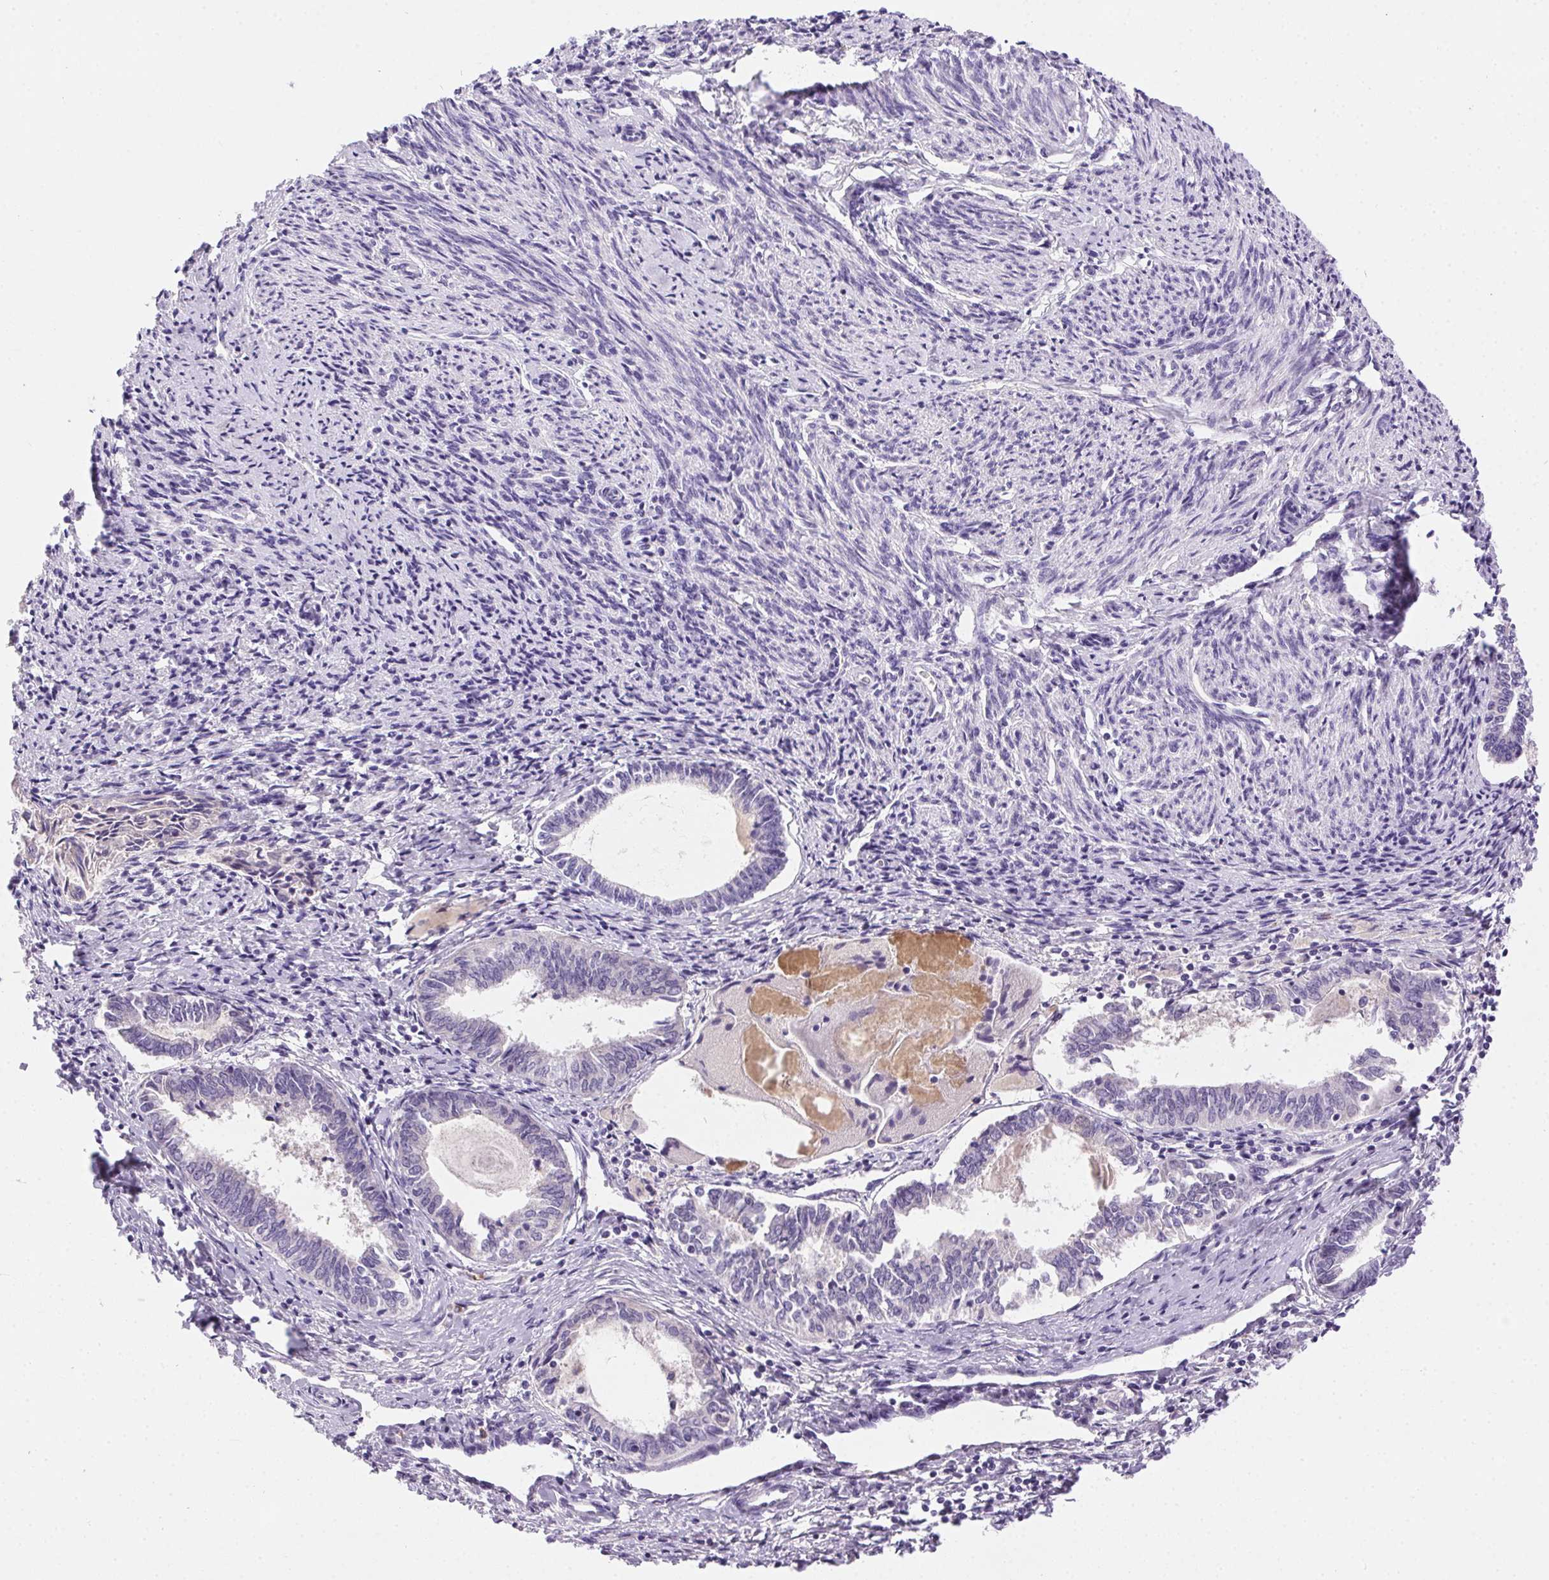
{"staining": {"intensity": "negative", "quantity": "none", "location": "none"}, "tissue": "endometrial cancer", "cell_type": "Tumor cells", "image_type": "cancer", "snomed": [{"axis": "morphology", "description": "Carcinoma, NOS"}, {"axis": "topography", "description": "Uterus"}], "caption": "The image reveals no significant expression in tumor cells of endometrial cancer (carcinoma).", "gene": "SSTR4", "patient": {"sex": "female", "age": 76}}